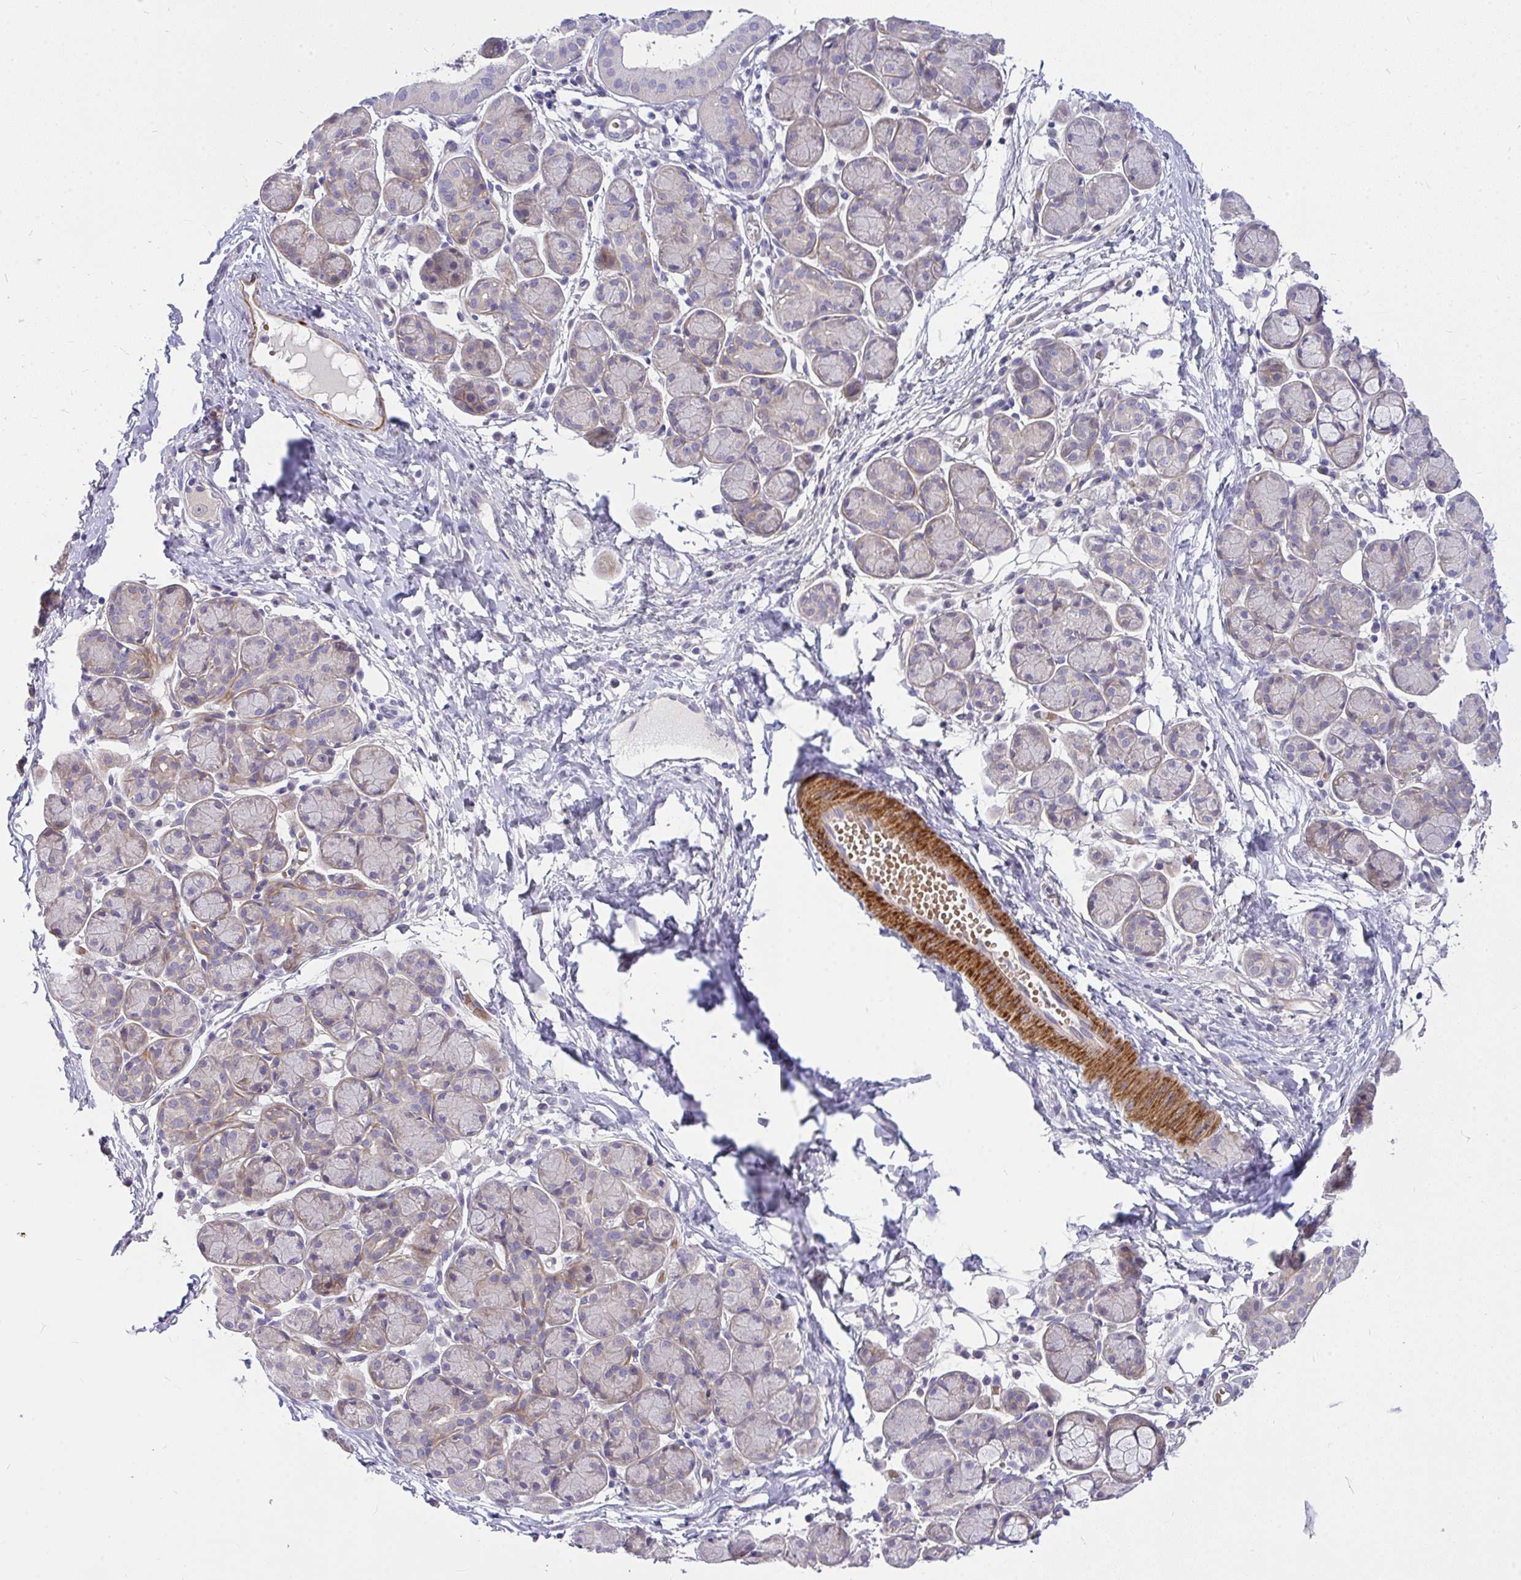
{"staining": {"intensity": "negative", "quantity": "none", "location": "none"}, "tissue": "salivary gland", "cell_type": "Glandular cells", "image_type": "normal", "snomed": [{"axis": "morphology", "description": "Normal tissue, NOS"}, {"axis": "morphology", "description": "Inflammation, NOS"}, {"axis": "topography", "description": "Lymph node"}, {"axis": "topography", "description": "Salivary gland"}], "caption": "This photomicrograph is of benign salivary gland stained with immunohistochemistry to label a protein in brown with the nuclei are counter-stained blue. There is no staining in glandular cells.", "gene": "MOCS1", "patient": {"sex": "male", "age": 3}}